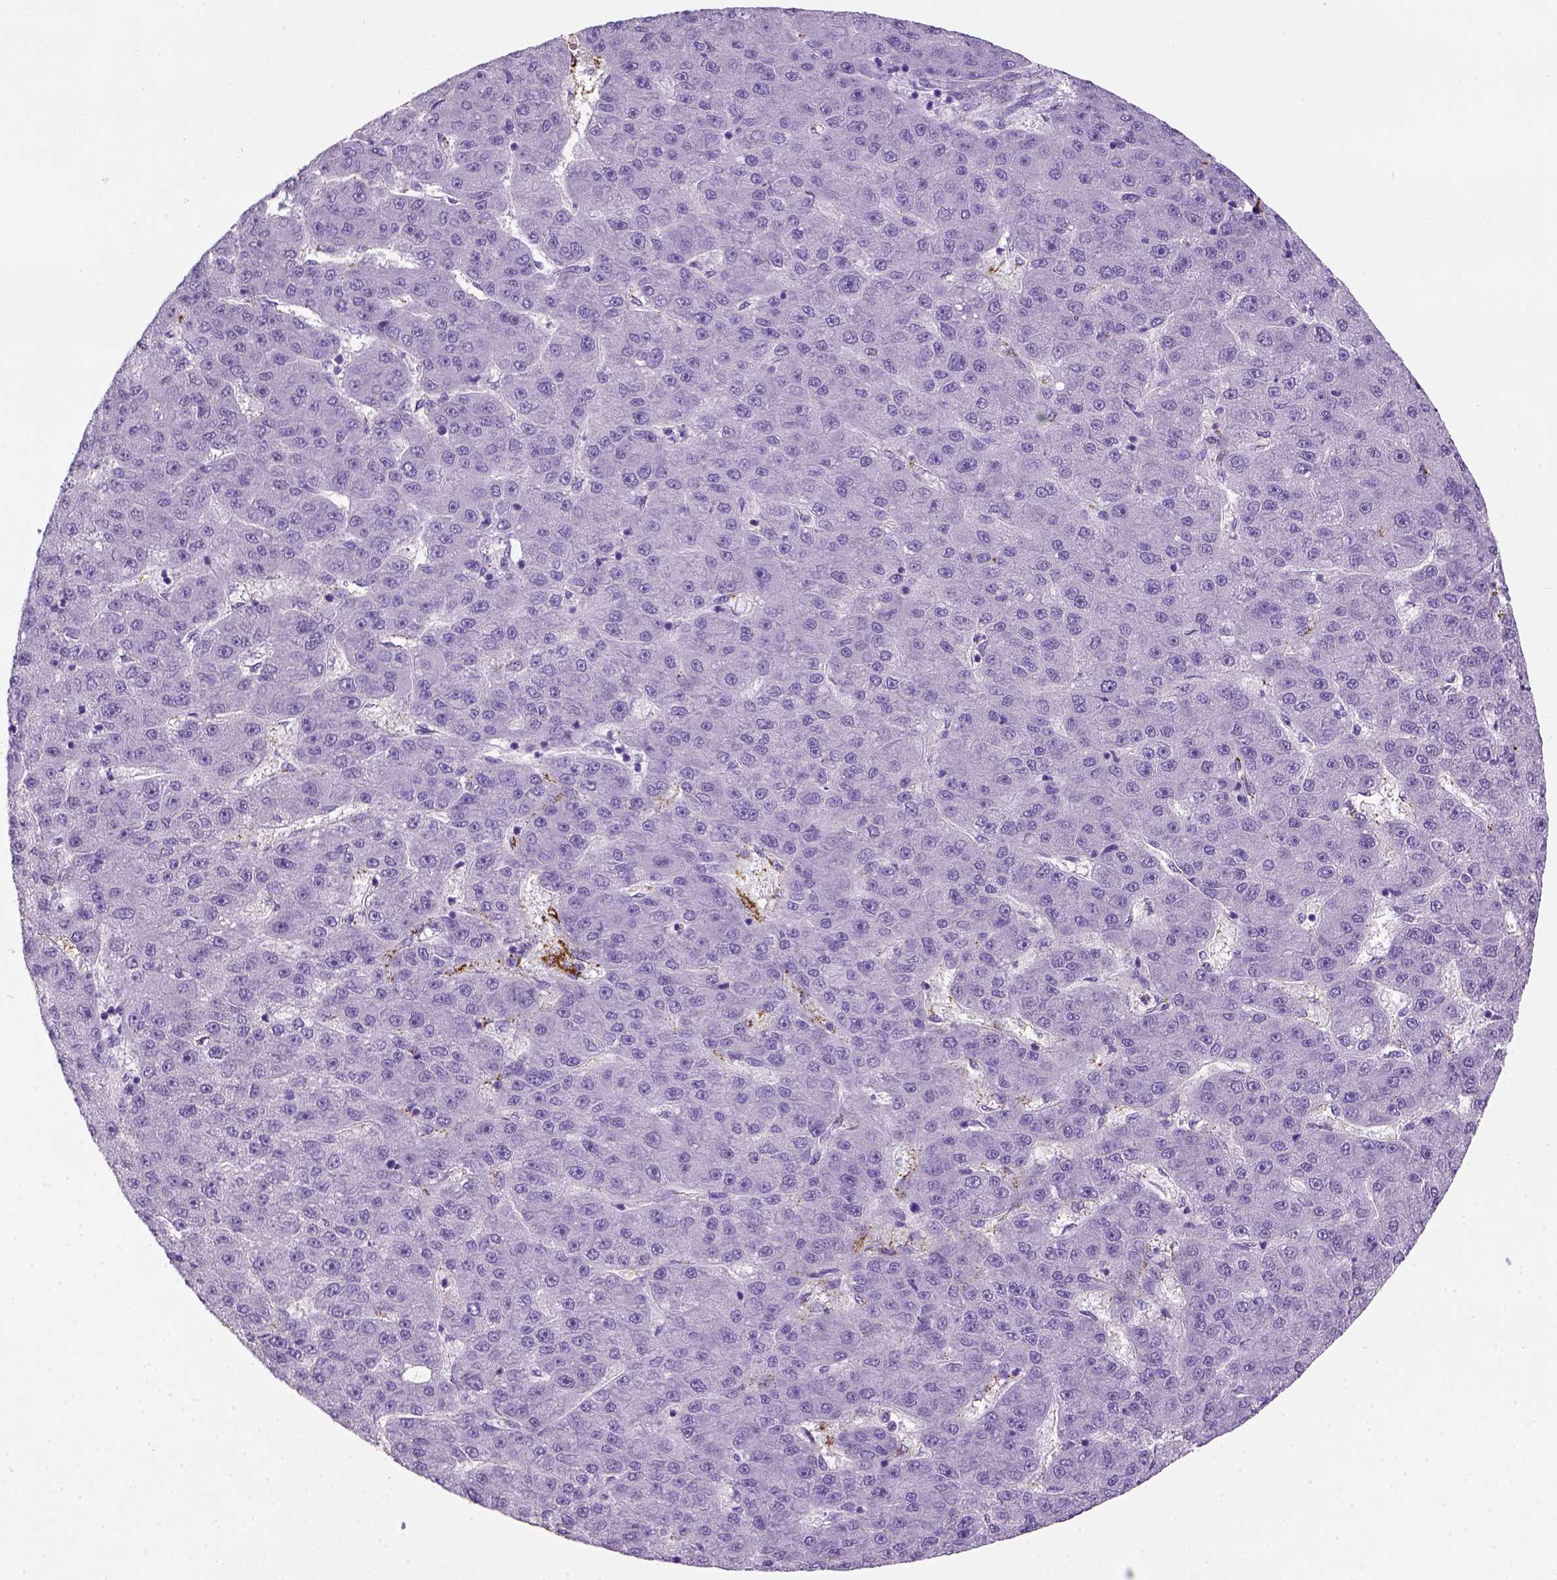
{"staining": {"intensity": "negative", "quantity": "none", "location": "none"}, "tissue": "liver cancer", "cell_type": "Tumor cells", "image_type": "cancer", "snomed": [{"axis": "morphology", "description": "Carcinoma, Hepatocellular, NOS"}, {"axis": "topography", "description": "Liver"}], "caption": "Image shows no significant protein positivity in tumor cells of liver cancer (hepatocellular carcinoma).", "gene": "VWF", "patient": {"sex": "male", "age": 67}}